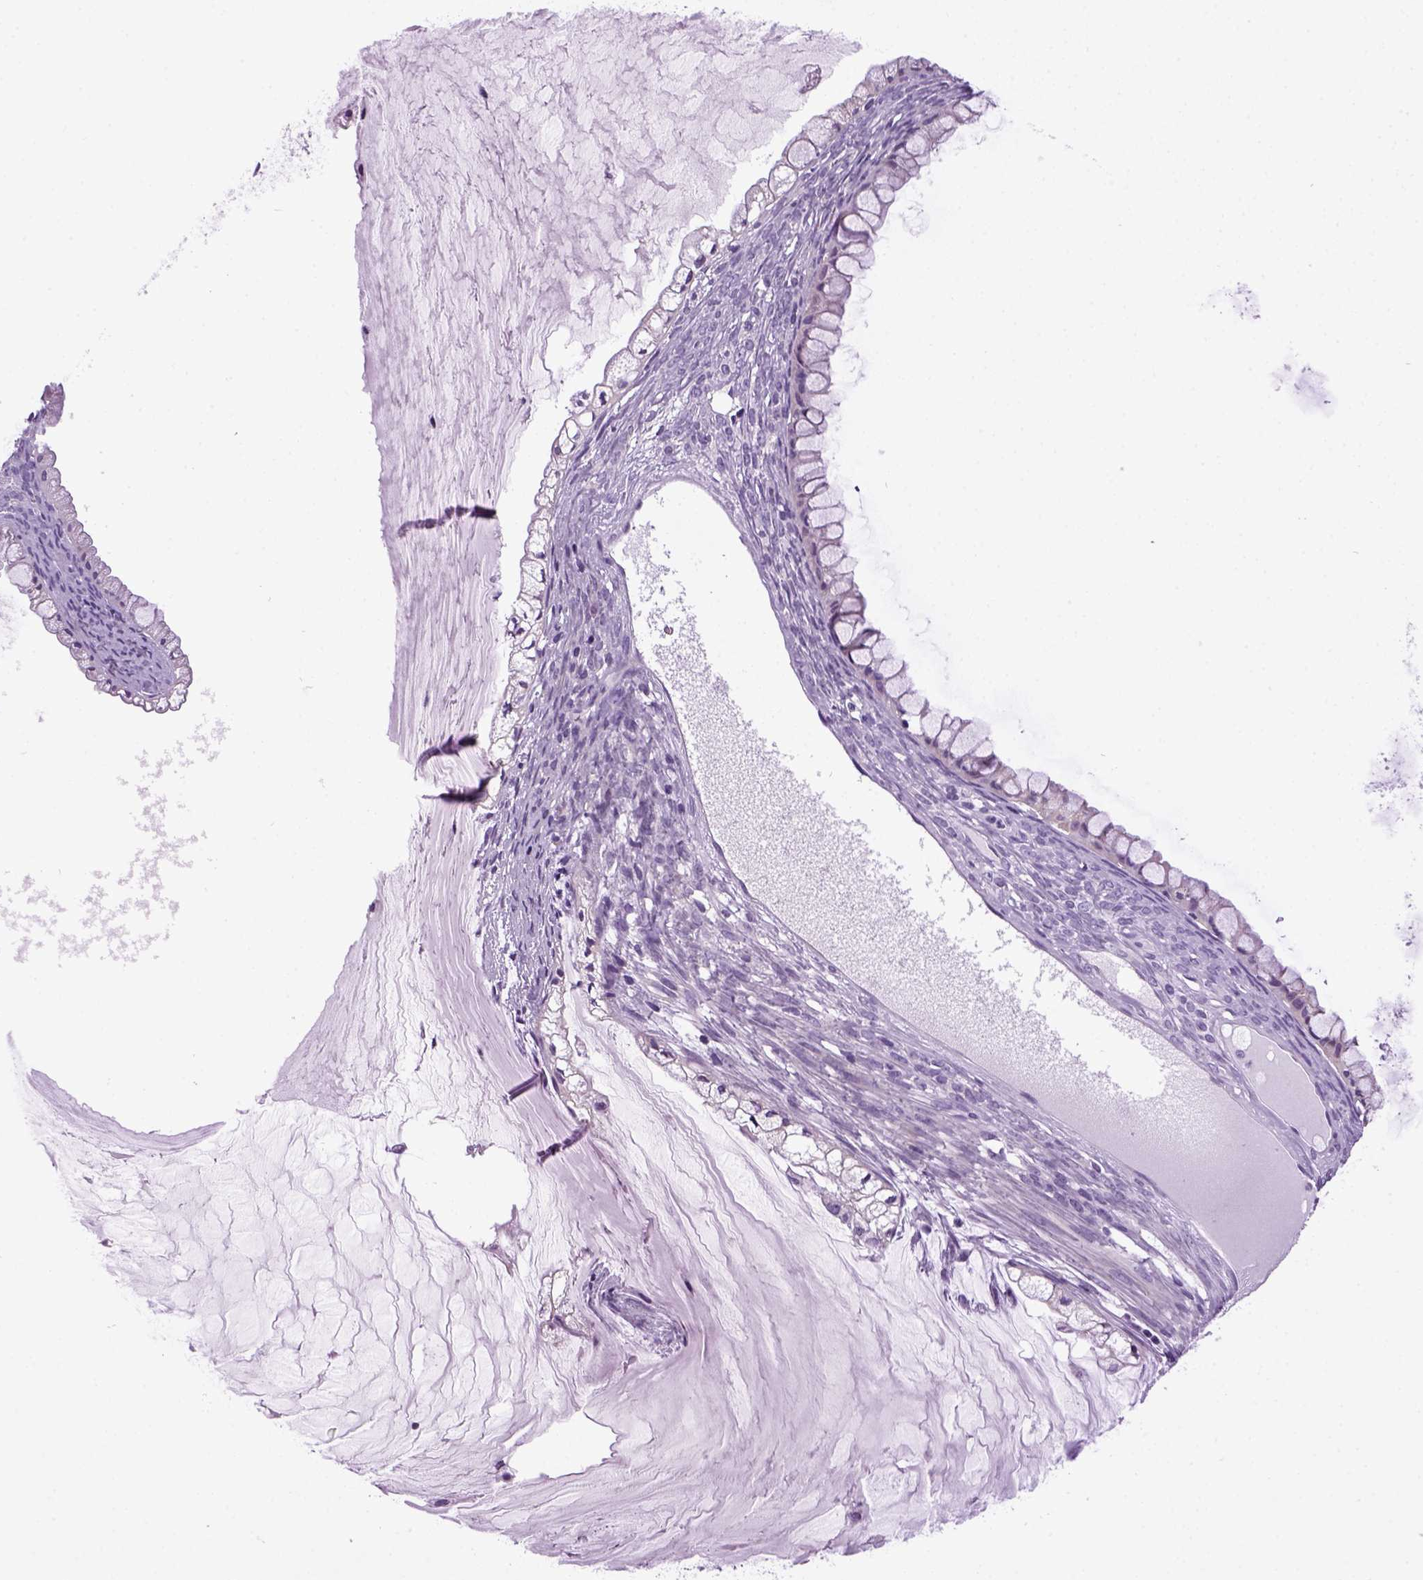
{"staining": {"intensity": "negative", "quantity": "none", "location": "none"}, "tissue": "ovarian cancer", "cell_type": "Tumor cells", "image_type": "cancer", "snomed": [{"axis": "morphology", "description": "Cystadenocarcinoma, mucinous, NOS"}, {"axis": "topography", "description": "Ovary"}], "caption": "A high-resolution histopathology image shows IHC staining of ovarian cancer, which demonstrates no significant positivity in tumor cells.", "gene": "HMCN2", "patient": {"sex": "female", "age": 57}}